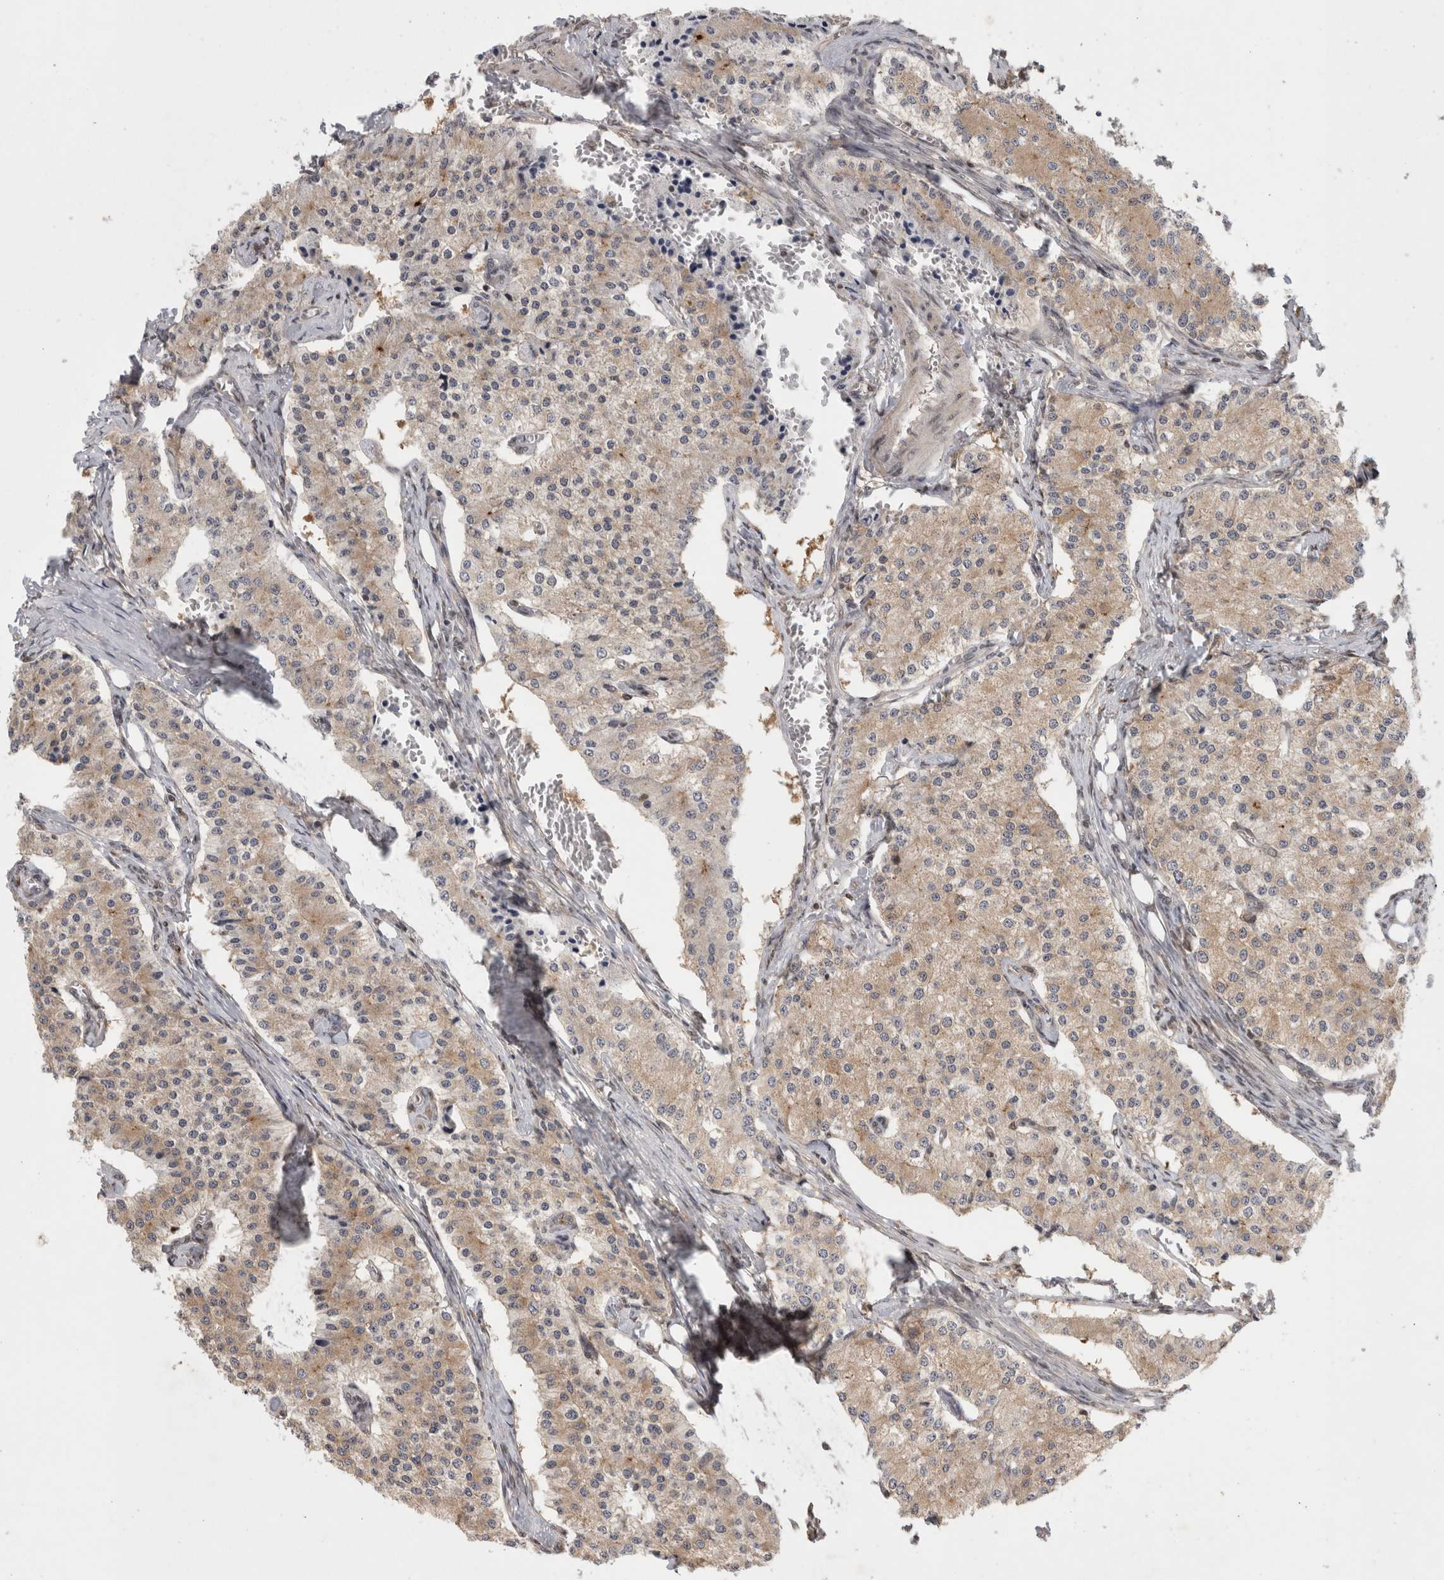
{"staining": {"intensity": "weak", "quantity": ">75%", "location": "cytoplasmic/membranous"}, "tissue": "carcinoid", "cell_type": "Tumor cells", "image_type": "cancer", "snomed": [{"axis": "morphology", "description": "Carcinoid, malignant, NOS"}, {"axis": "topography", "description": "Colon"}], "caption": "Protein expression analysis of carcinoid demonstrates weak cytoplasmic/membranous positivity in about >75% of tumor cells. (DAB (3,3'-diaminobenzidine) IHC, brown staining for protein, blue staining for nuclei).", "gene": "PIGP", "patient": {"sex": "female", "age": 52}}